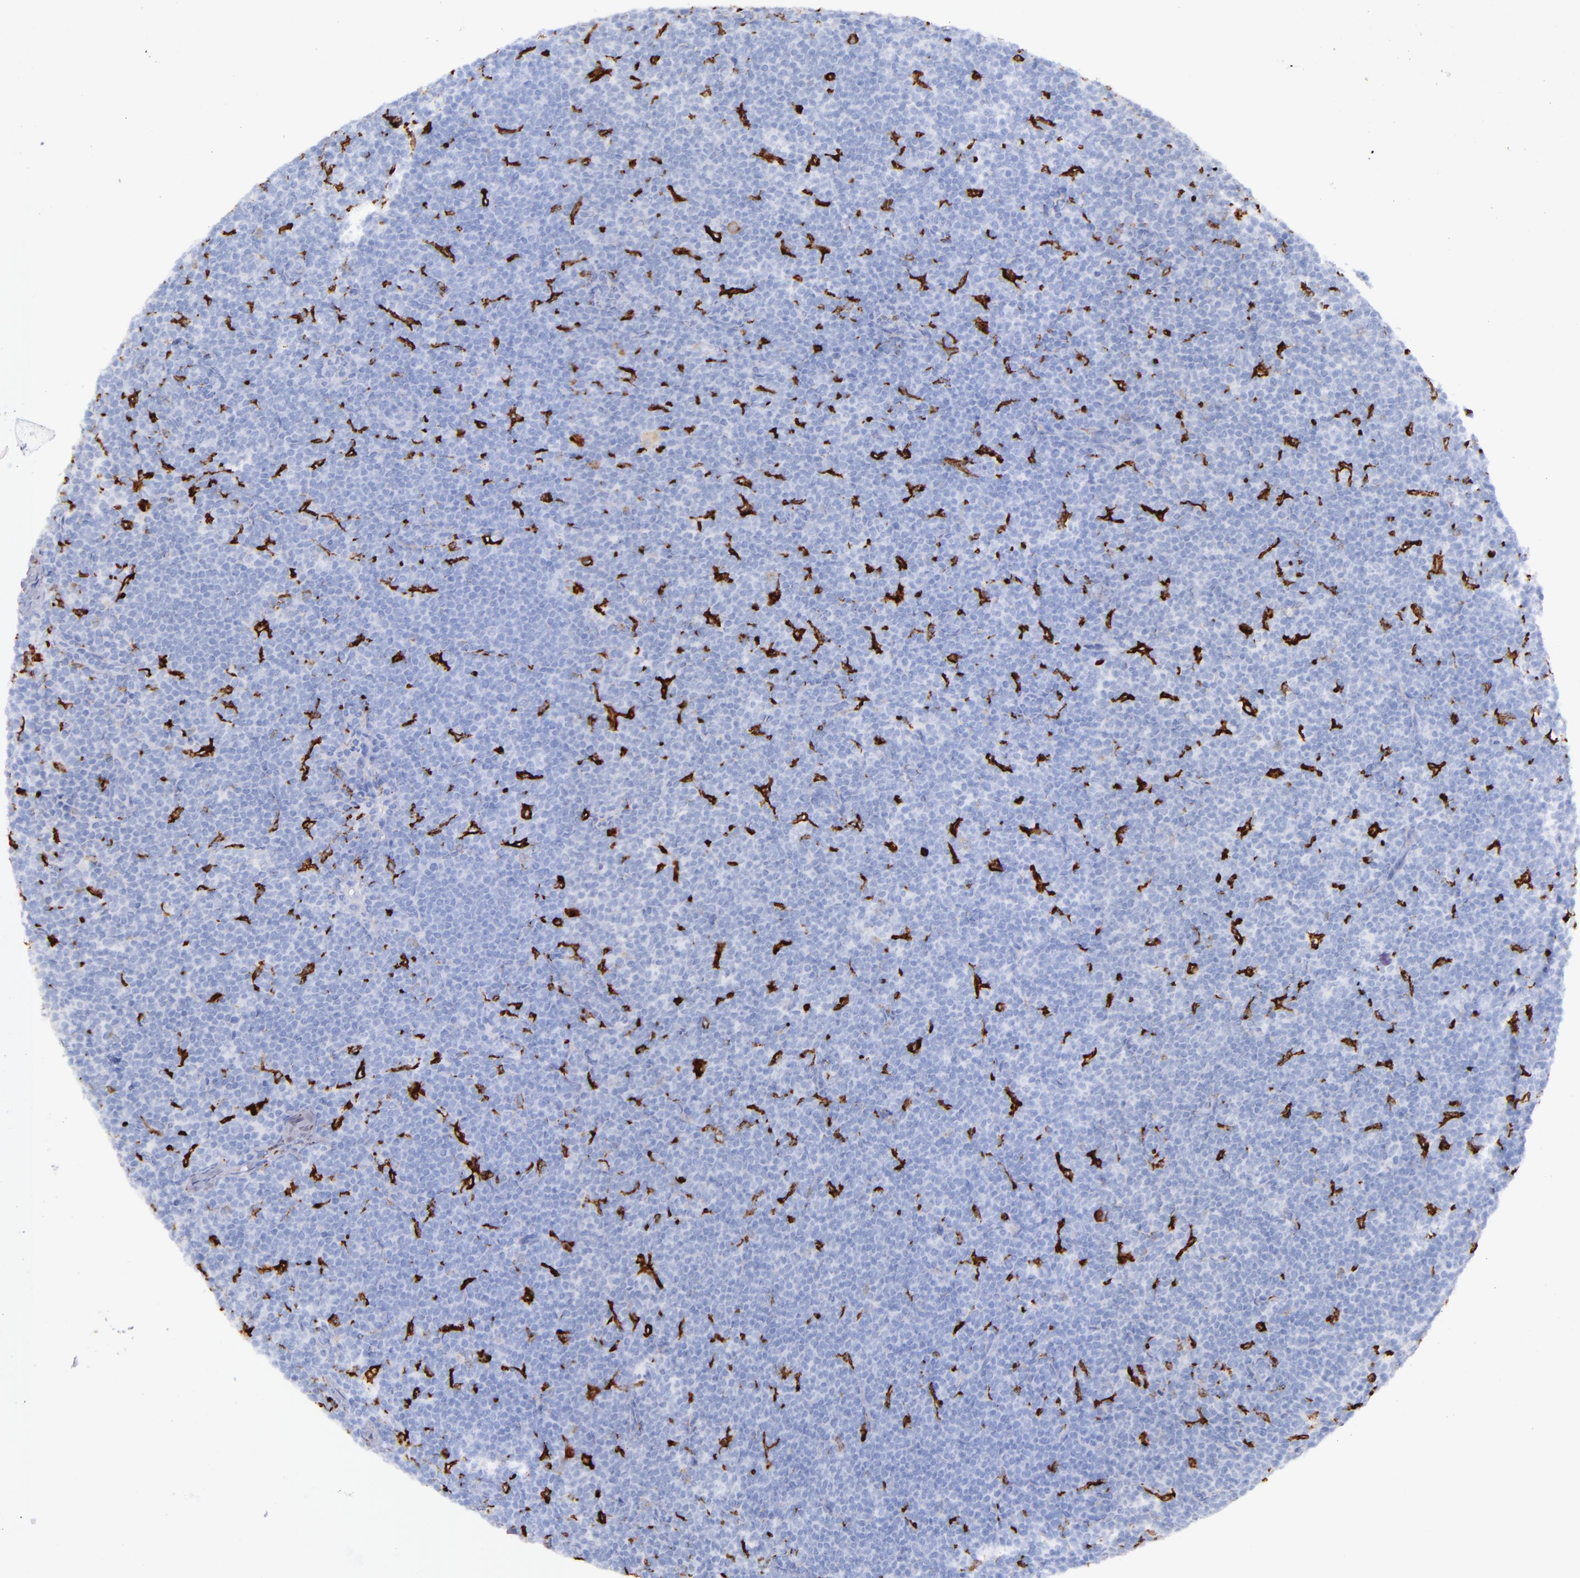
{"staining": {"intensity": "moderate", "quantity": "<25%", "location": "cytoplasmic/membranous"}, "tissue": "lymphoma", "cell_type": "Tumor cells", "image_type": "cancer", "snomed": [{"axis": "morphology", "description": "Malignant lymphoma, non-Hodgkin's type, High grade"}, {"axis": "topography", "description": "Lymph node"}], "caption": "Protein expression analysis of human lymphoma reveals moderate cytoplasmic/membranous expression in about <25% of tumor cells. The staining was performed using DAB, with brown indicating positive protein expression. Nuclei are stained blue with hematoxylin.", "gene": "CD163", "patient": {"sex": "female", "age": 58}}